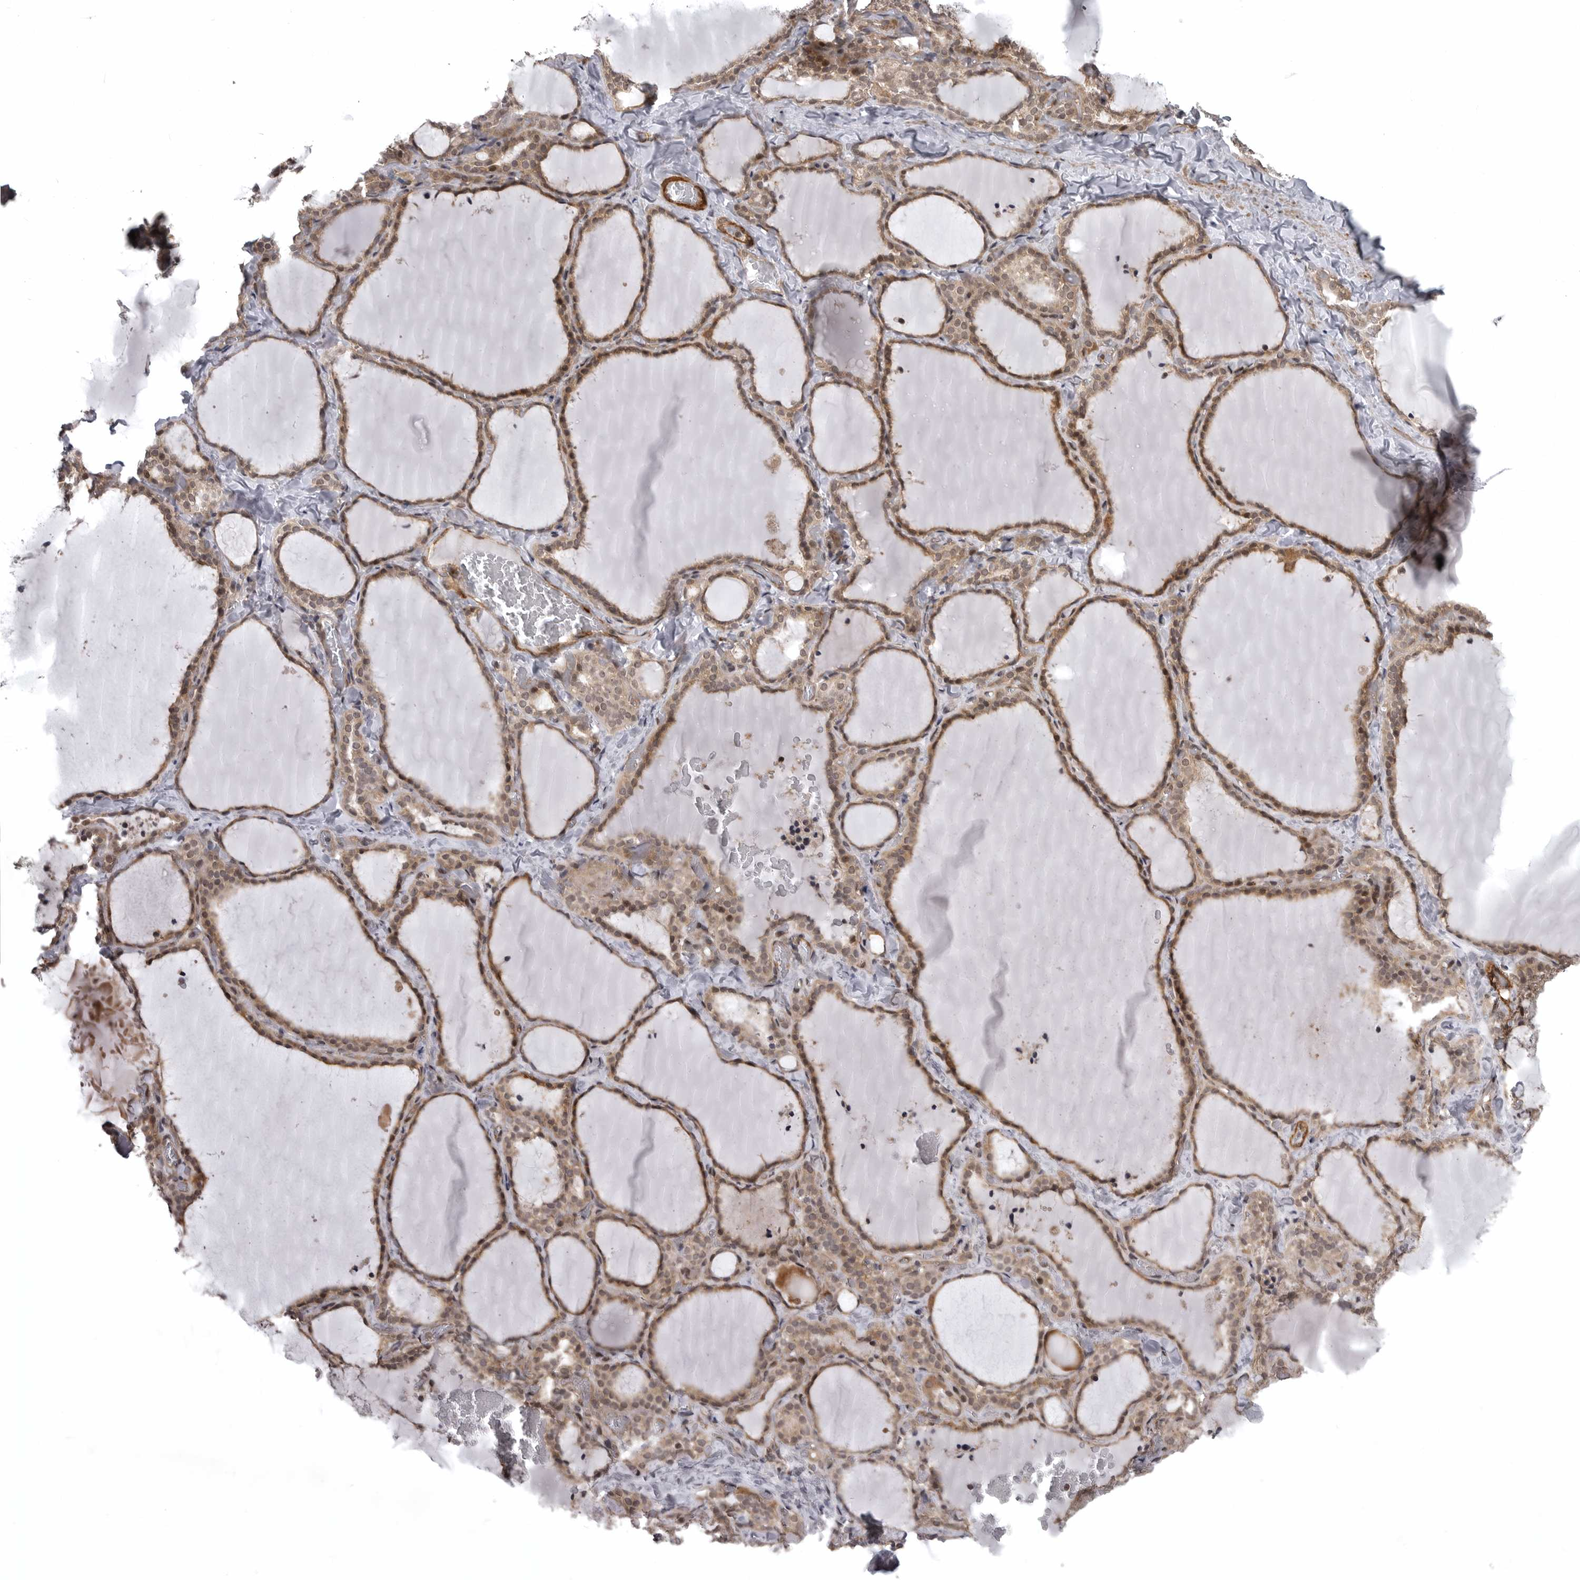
{"staining": {"intensity": "moderate", "quantity": ">75%", "location": "cytoplasmic/membranous,nuclear"}, "tissue": "thyroid gland", "cell_type": "Glandular cells", "image_type": "normal", "snomed": [{"axis": "morphology", "description": "Normal tissue, NOS"}, {"axis": "topography", "description": "Thyroid gland"}], "caption": "High-magnification brightfield microscopy of normal thyroid gland stained with DAB (3,3'-diaminobenzidine) (brown) and counterstained with hematoxylin (blue). glandular cells exhibit moderate cytoplasmic/membranous,nuclear staining is identified in approximately>75% of cells. Nuclei are stained in blue.", "gene": "SNX16", "patient": {"sex": "female", "age": 22}}